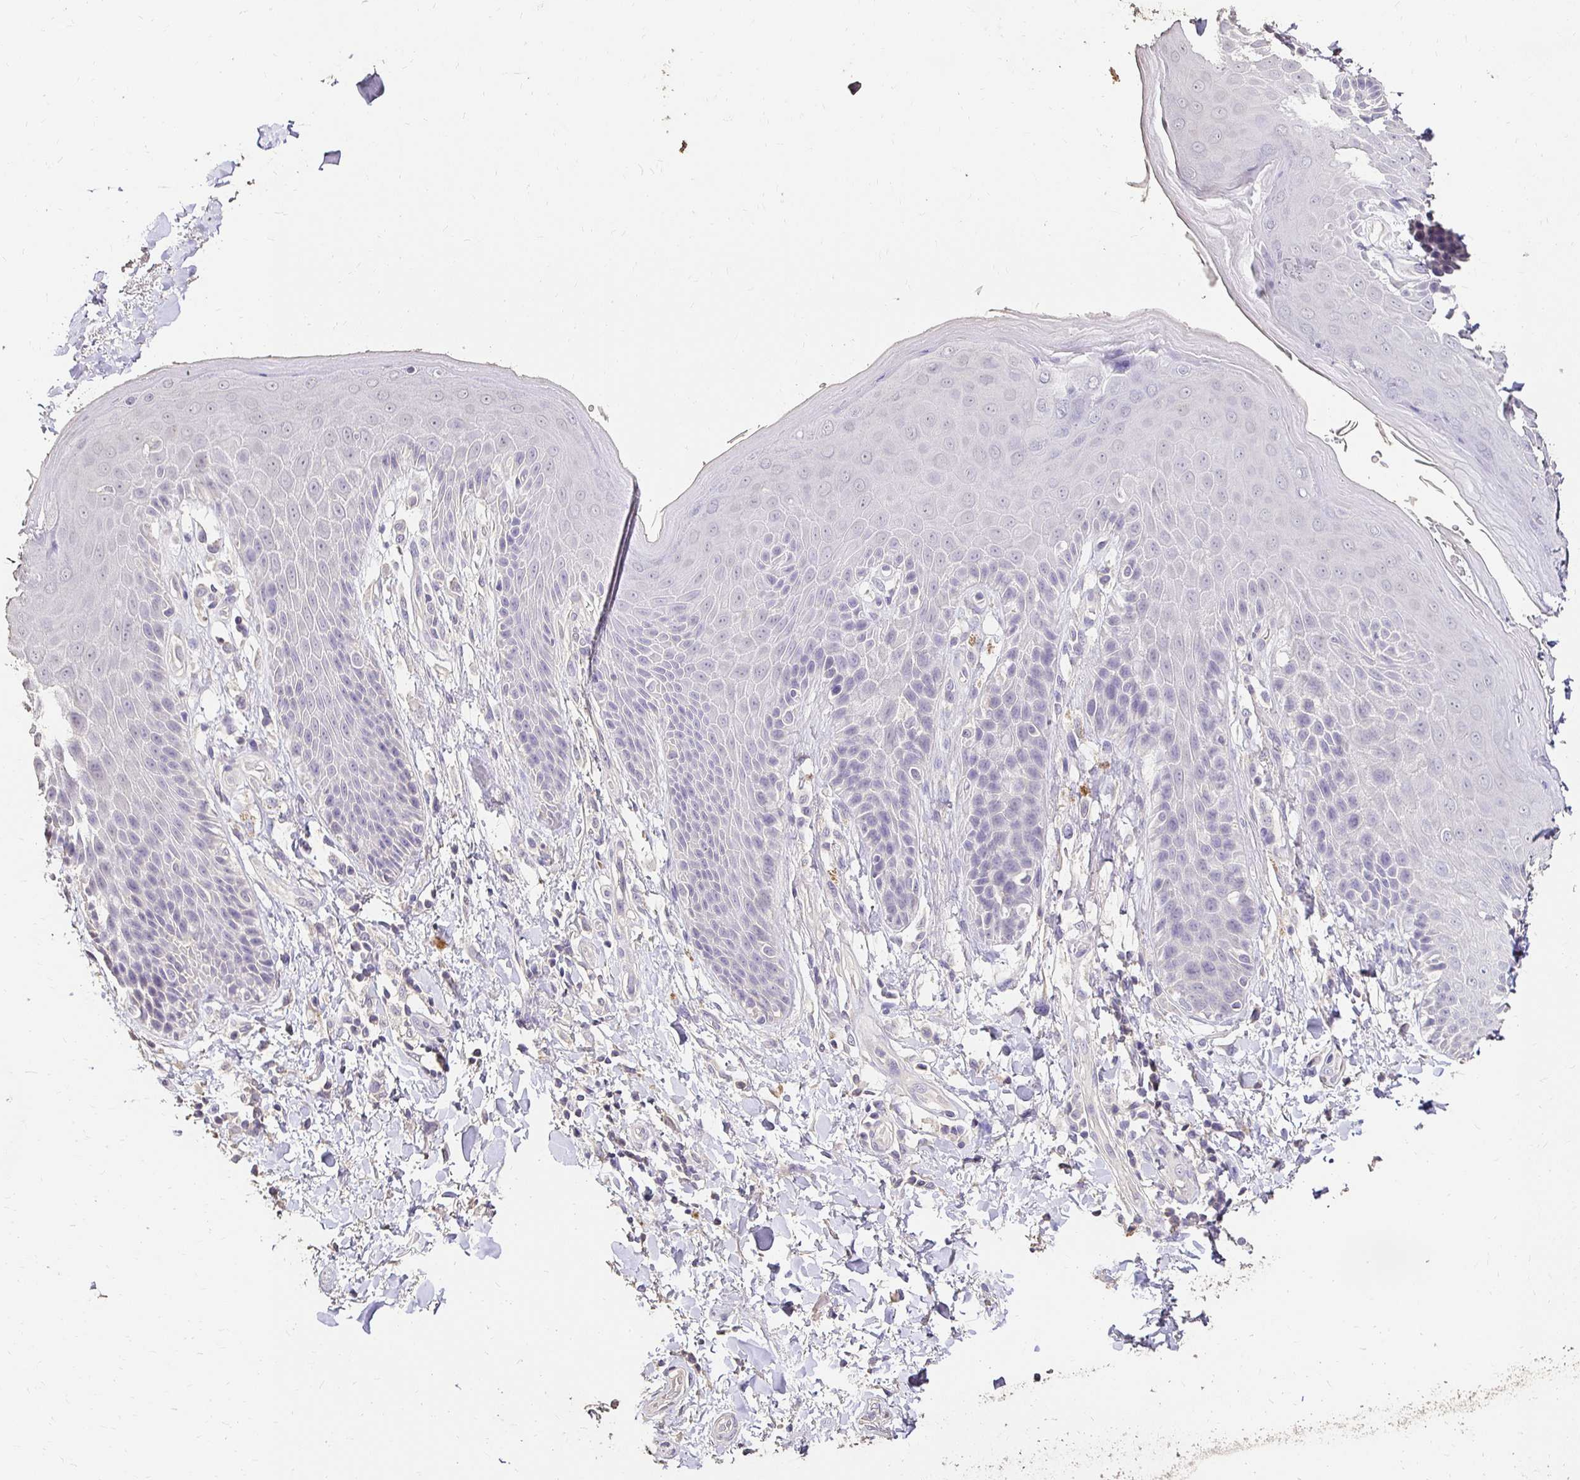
{"staining": {"intensity": "moderate", "quantity": "<25%", "location": "cytoplasmic/membranous"}, "tissue": "skin", "cell_type": "Epidermal cells", "image_type": "normal", "snomed": [{"axis": "morphology", "description": "Normal tissue, NOS"}, {"axis": "topography", "description": "Anal"}, {"axis": "topography", "description": "Peripheral nerve tissue"}], "caption": "IHC (DAB) staining of unremarkable skin demonstrates moderate cytoplasmic/membranous protein positivity in approximately <25% of epidermal cells.", "gene": "UGT1A6", "patient": {"sex": "male", "age": 51}}